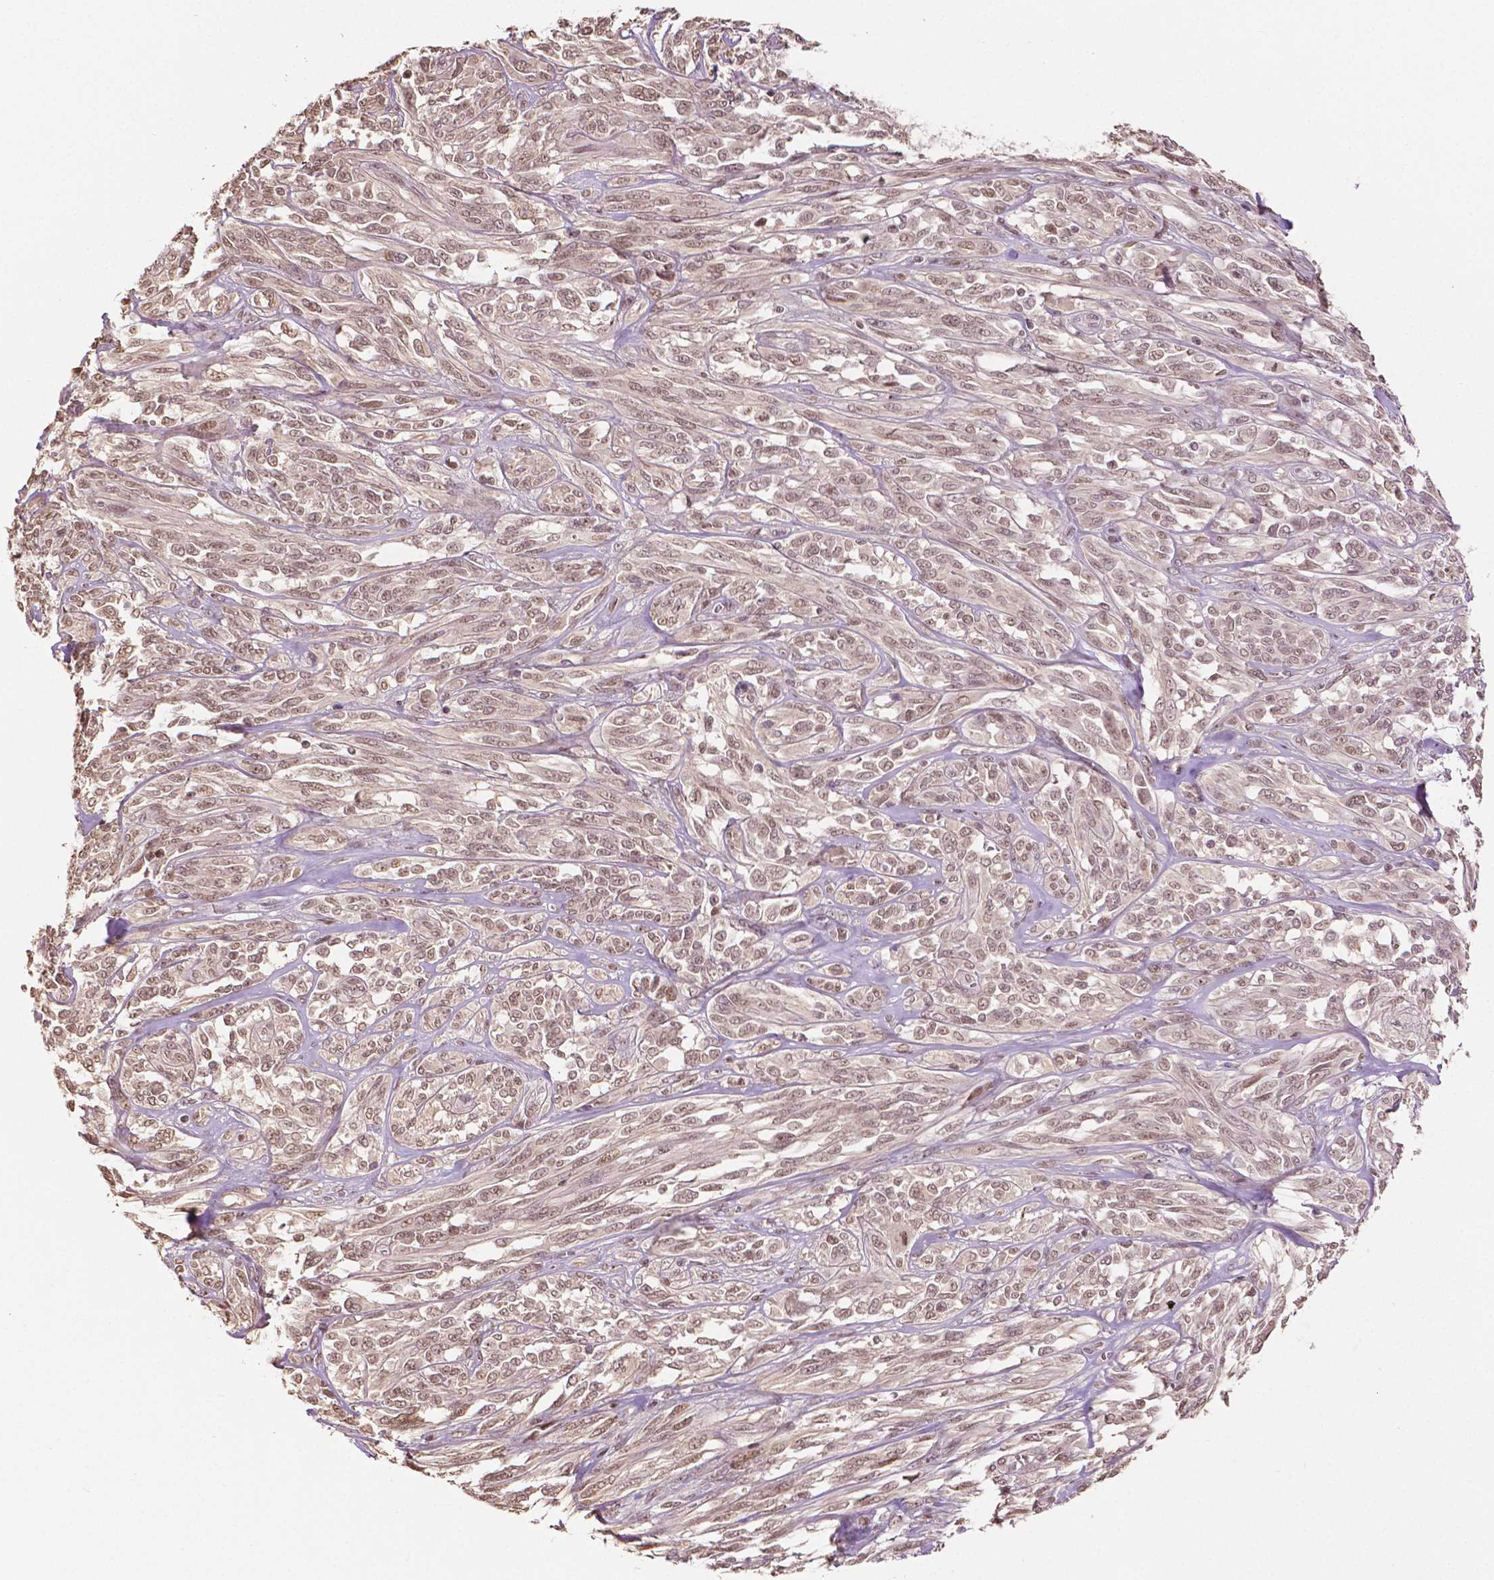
{"staining": {"intensity": "moderate", "quantity": ">75%", "location": "nuclear"}, "tissue": "melanoma", "cell_type": "Tumor cells", "image_type": "cancer", "snomed": [{"axis": "morphology", "description": "Malignant melanoma, NOS"}, {"axis": "topography", "description": "Skin"}], "caption": "IHC of human malignant melanoma exhibits medium levels of moderate nuclear staining in approximately >75% of tumor cells.", "gene": "DEK", "patient": {"sex": "female", "age": 91}}